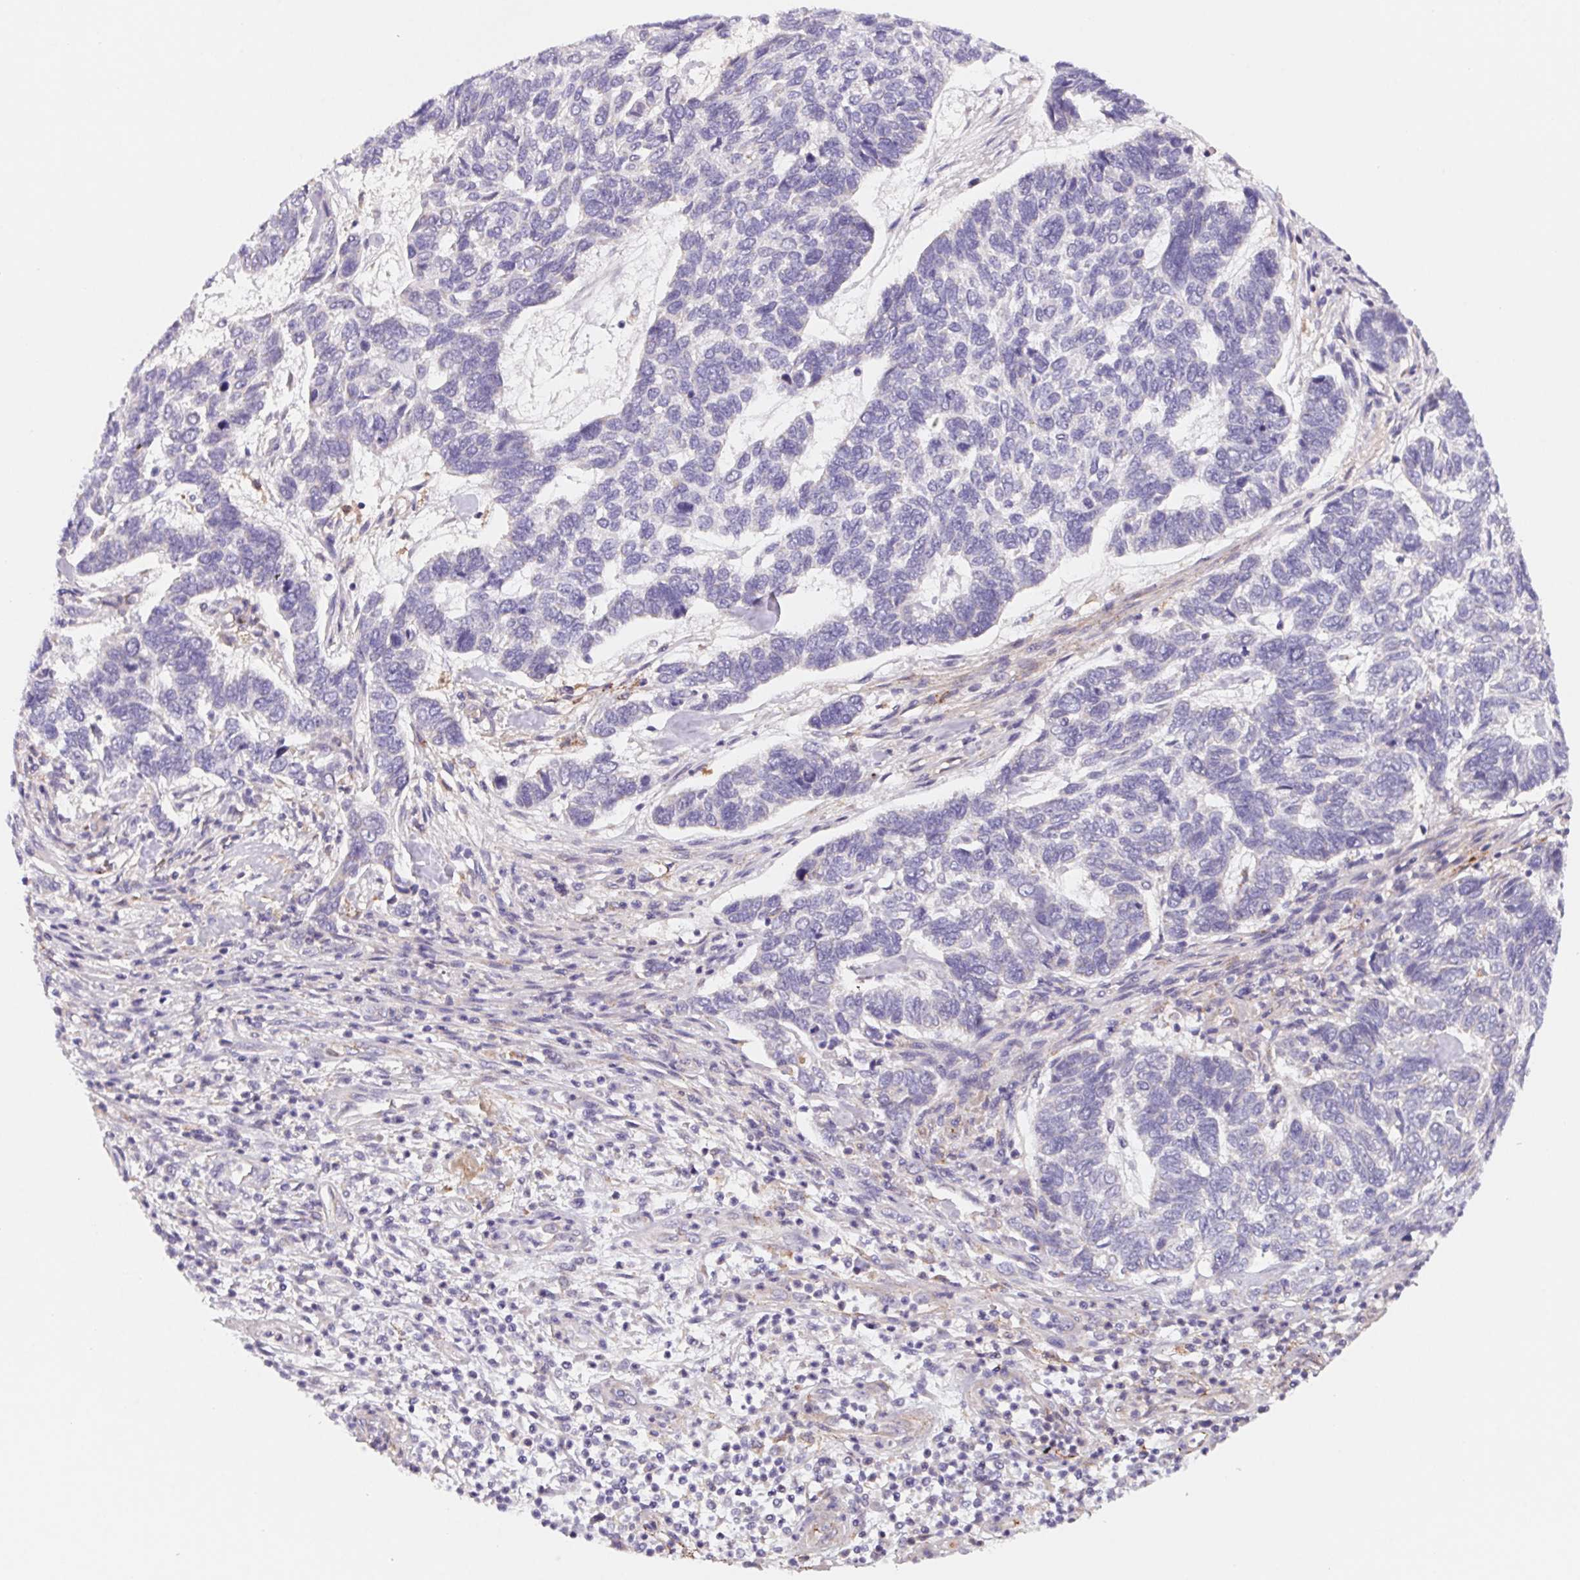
{"staining": {"intensity": "negative", "quantity": "none", "location": "none"}, "tissue": "skin cancer", "cell_type": "Tumor cells", "image_type": "cancer", "snomed": [{"axis": "morphology", "description": "Basal cell carcinoma"}, {"axis": "topography", "description": "Skin"}], "caption": "Immunohistochemical staining of skin cancer (basal cell carcinoma) shows no significant expression in tumor cells.", "gene": "LPA", "patient": {"sex": "female", "age": 65}}